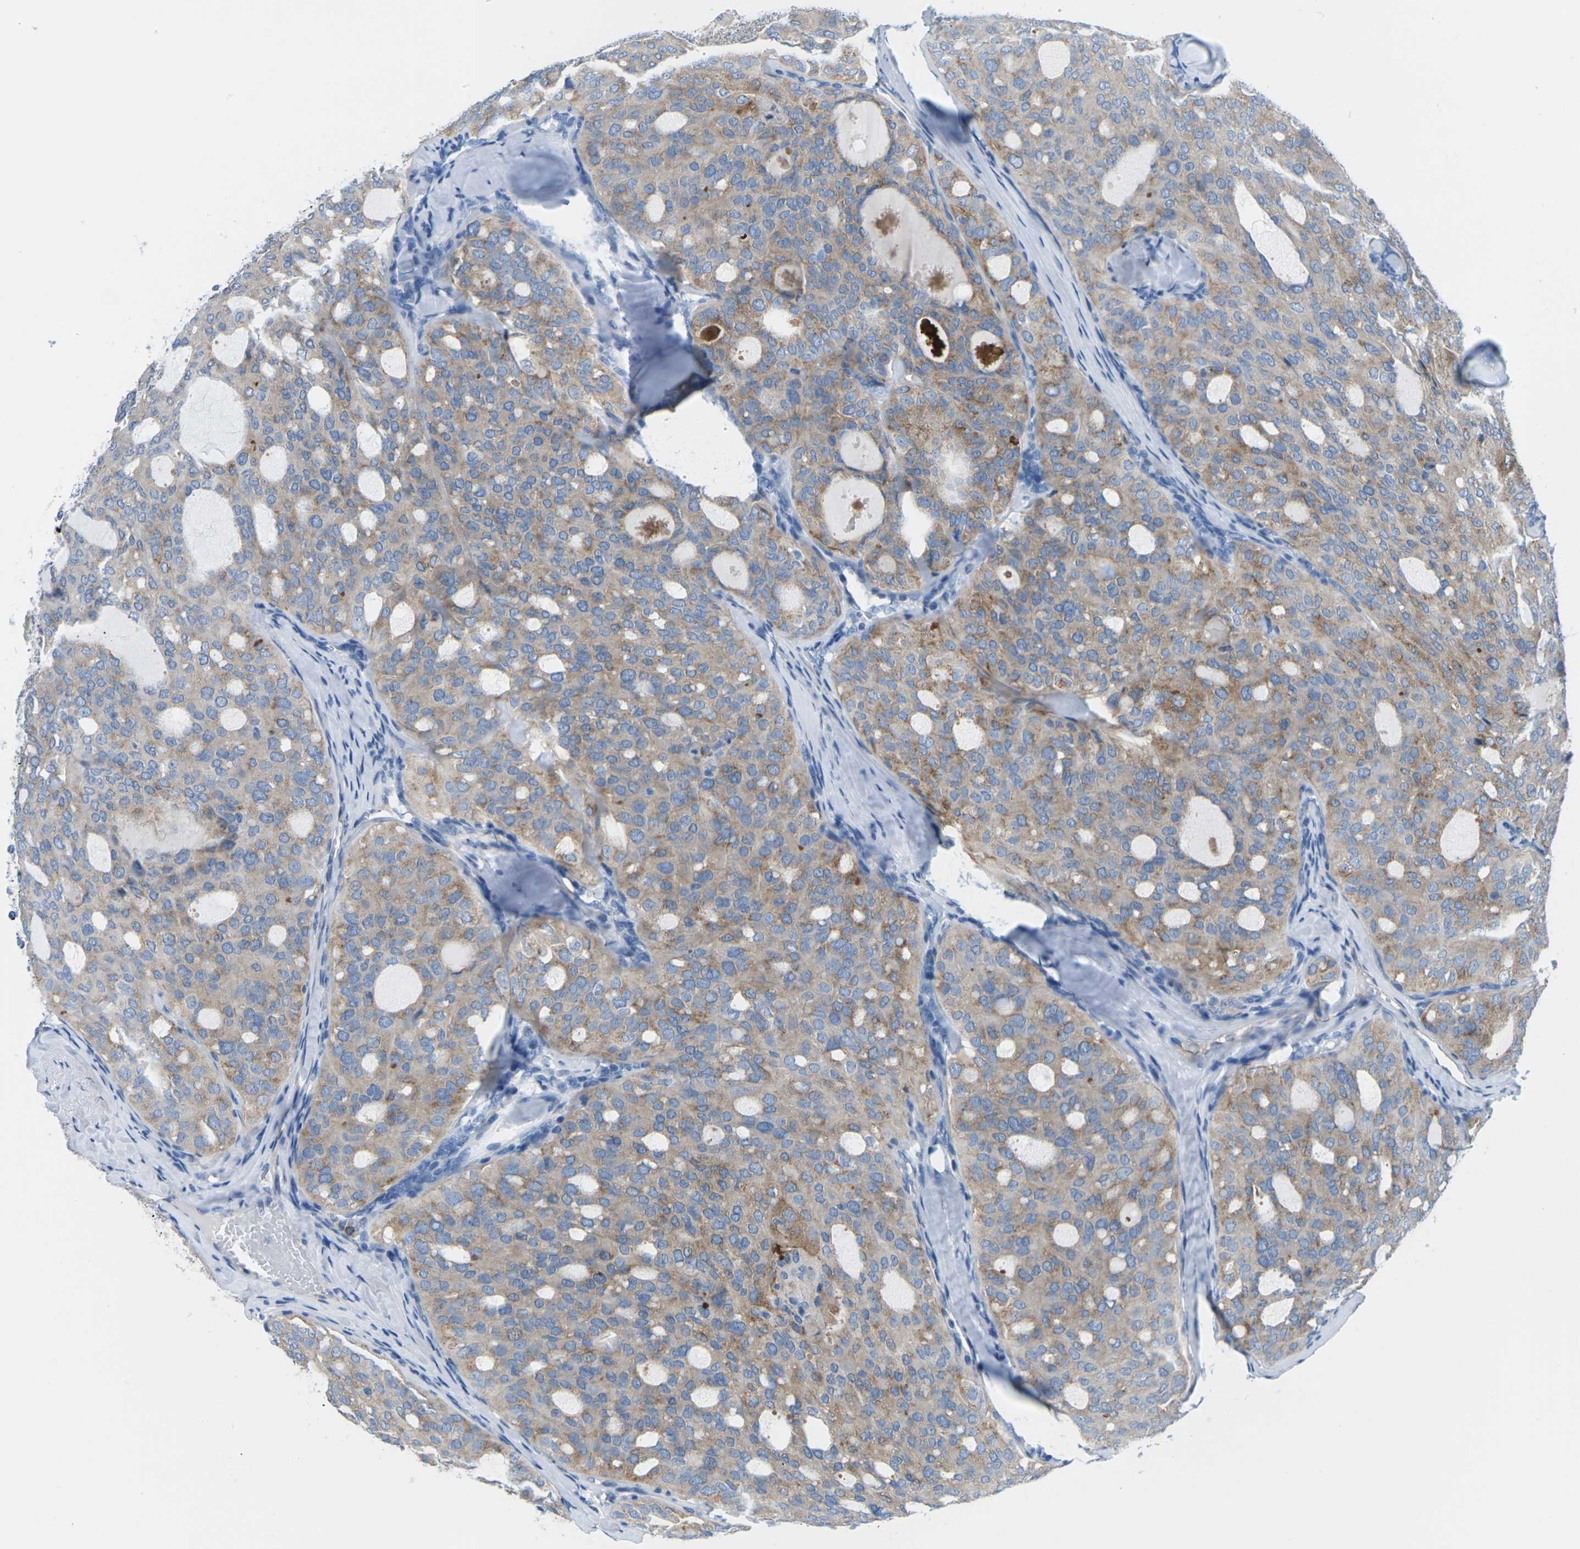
{"staining": {"intensity": "weak", "quantity": ">75%", "location": "cytoplasmic/membranous"}, "tissue": "thyroid cancer", "cell_type": "Tumor cells", "image_type": "cancer", "snomed": [{"axis": "morphology", "description": "Follicular adenoma carcinoma, NOS"}, {"axis": "topography", "description": "Thyroid gland"}], "caption": "Protein expression analysis of human thyroid cancer (follicular adenoma carcinoma) reveals weak cytoplasmic/membranous expression in approximately >75% of tumor cells. The protein is shown in brown color, while the nuclei are stained blue.", "gene": "SYNGR2", "patient": {"sex": "male", "age": 75}}